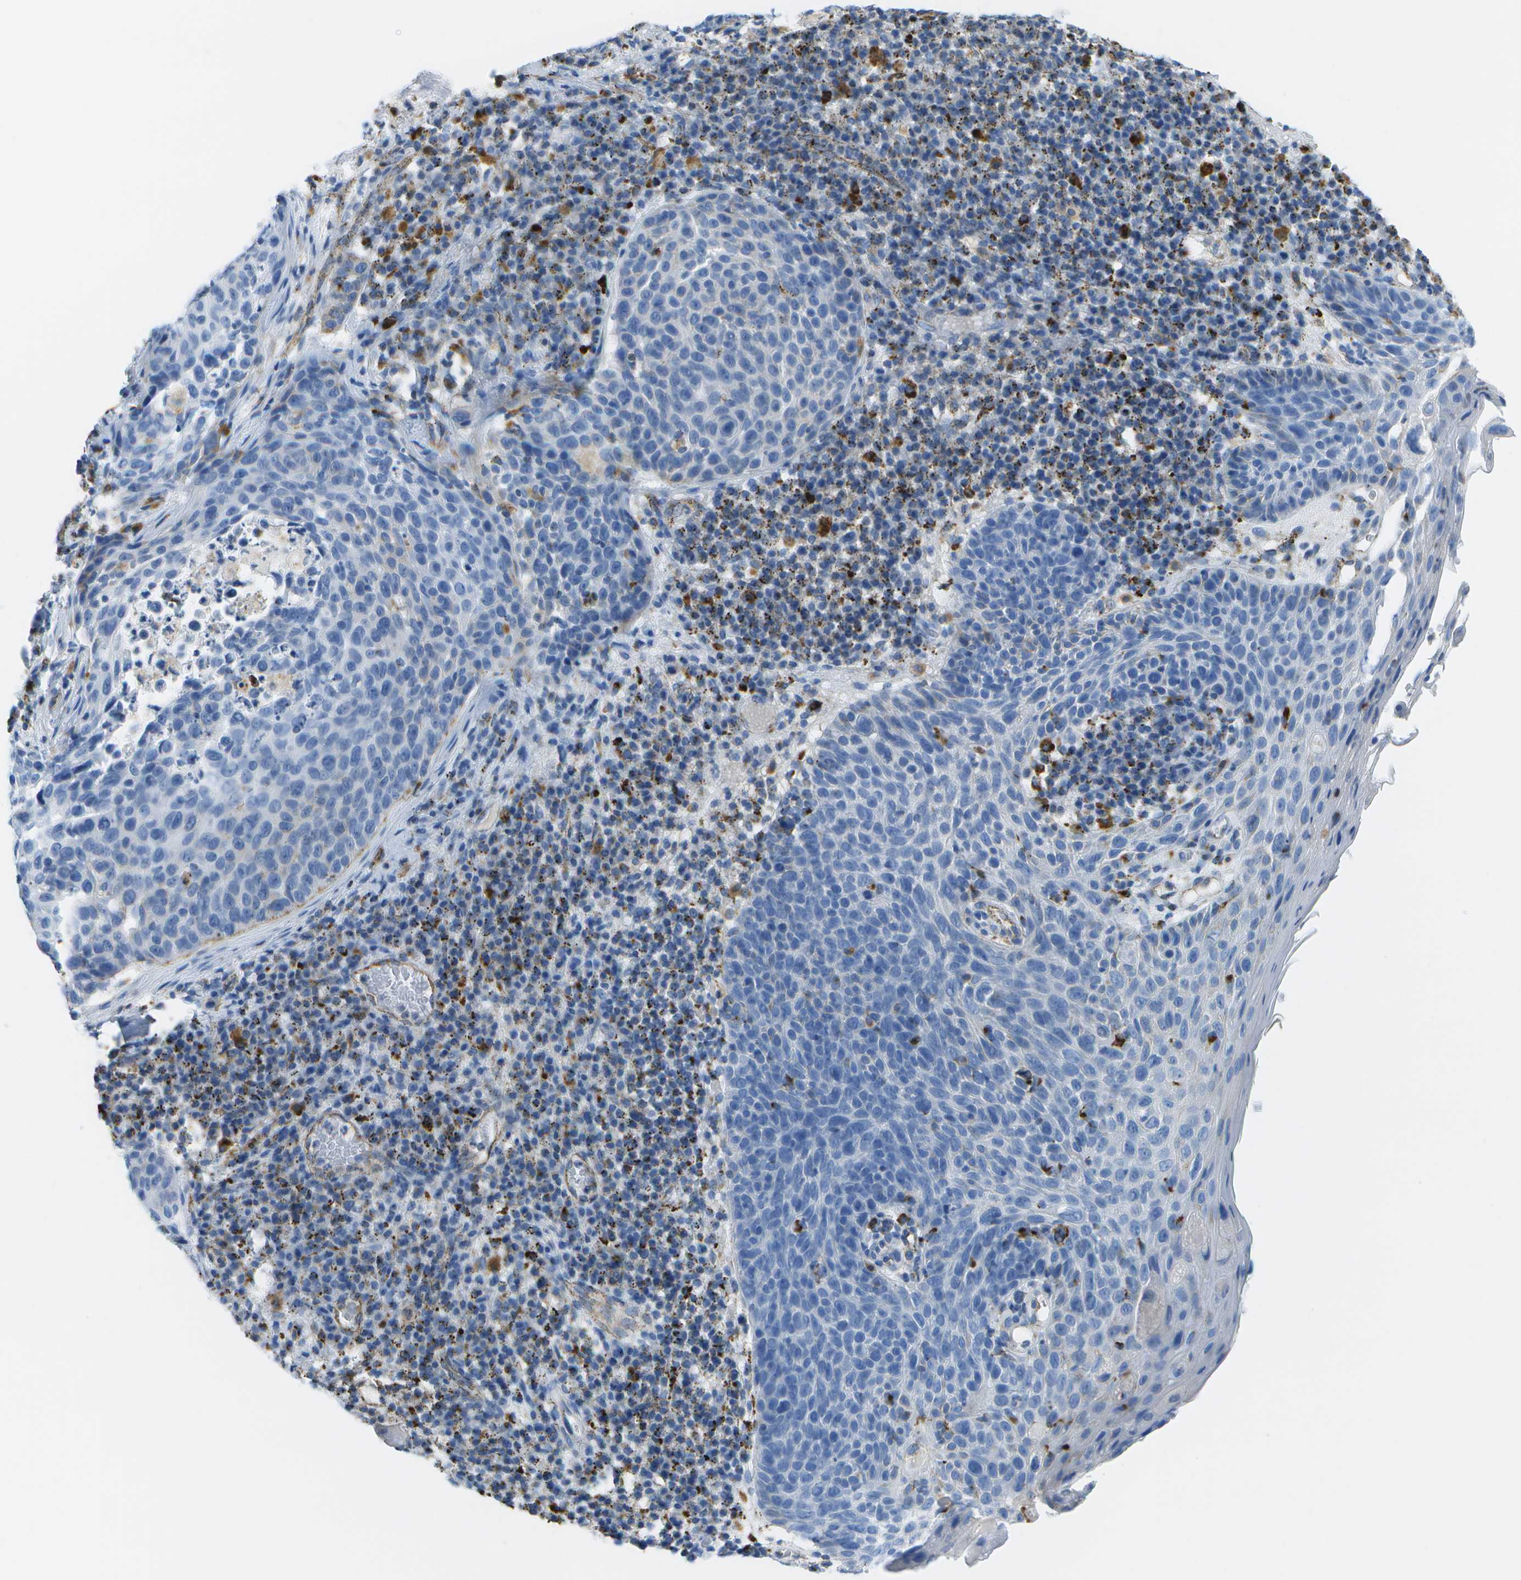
{"staining": {"intensity": "negative", "quantity": "none", "location": "none"}, "tissue": "skin cancer", "cell_type": "Tumor cells", "image_type": "cancer", "snomed": [{"axis": "morphology", "description": "Squamous cell carcinoma in situ, NOS"}, {"axis": "morphology", "description": "Squamous cell carcinoma, NOS"}, {"axis": "topography", "description": "Skin"}], "caption": "Skin squamous cell carcinoma in situ was stained to show a protein in brown. There is no significant staining in tumor cells.", "gene": "PRCP", "patient": {"sex": "male", "age": 93}}